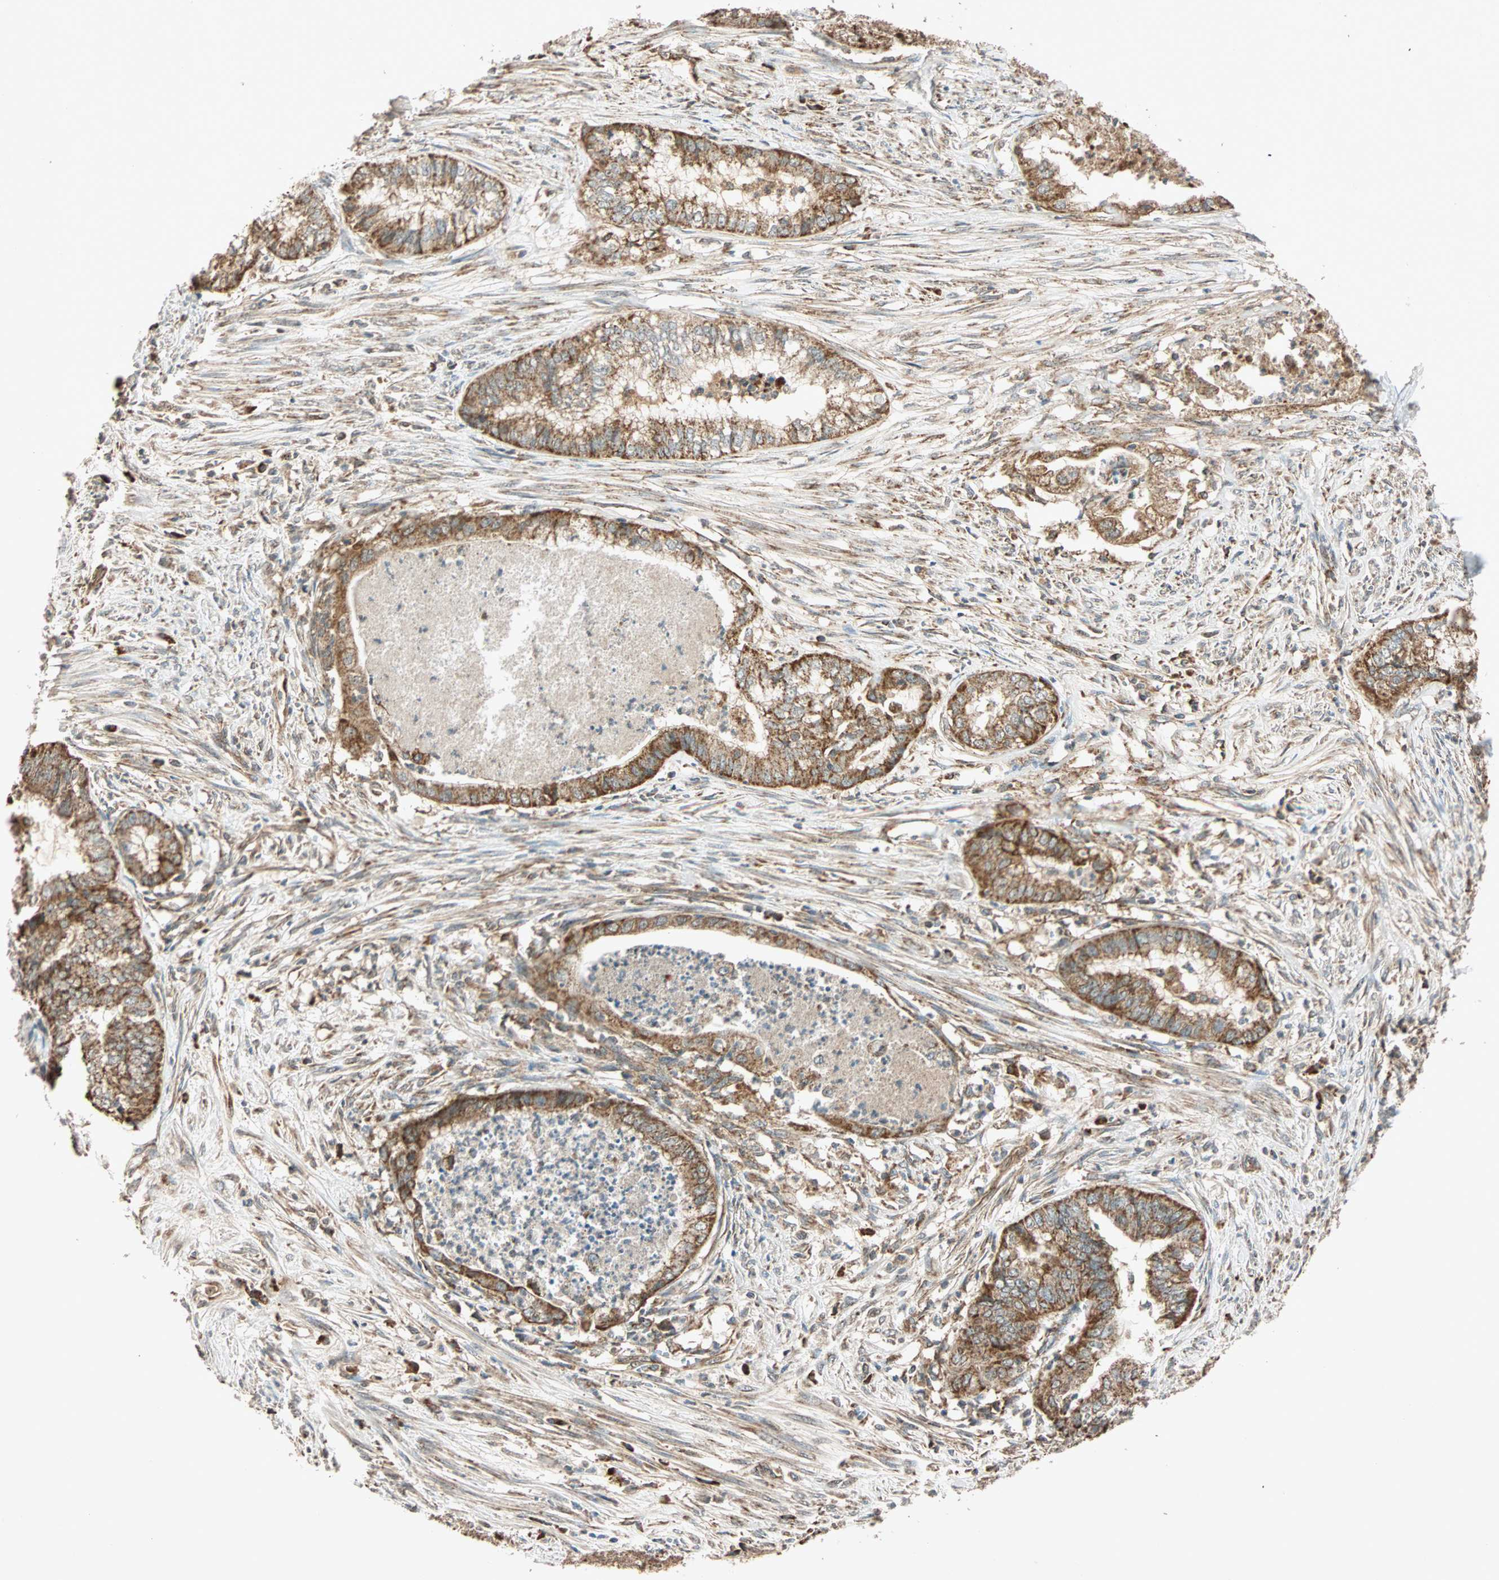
{"staining": {"intensity": "strong", "quantity": ">75%", "location": "cytoplasmic/membranous"}, "tissue": "endometrial cancer", "cell_type": "Tumor cells", "image_type": "cancer", "snomed": [{"axis": "morphology", "description": "Adenocarcinoma, NOS"}, {"axis": "topography", "description": "Endometrium"}], "caption": "An IHC image of tumor tissue is shown. Protein staining in brown shows strong cytoplasmic/membranous positivity in endometrial cancer (adenocarcinoma) within tumor cells.", "gene": "MAPK1", "patient": {"sex": "female", "age": 79}}